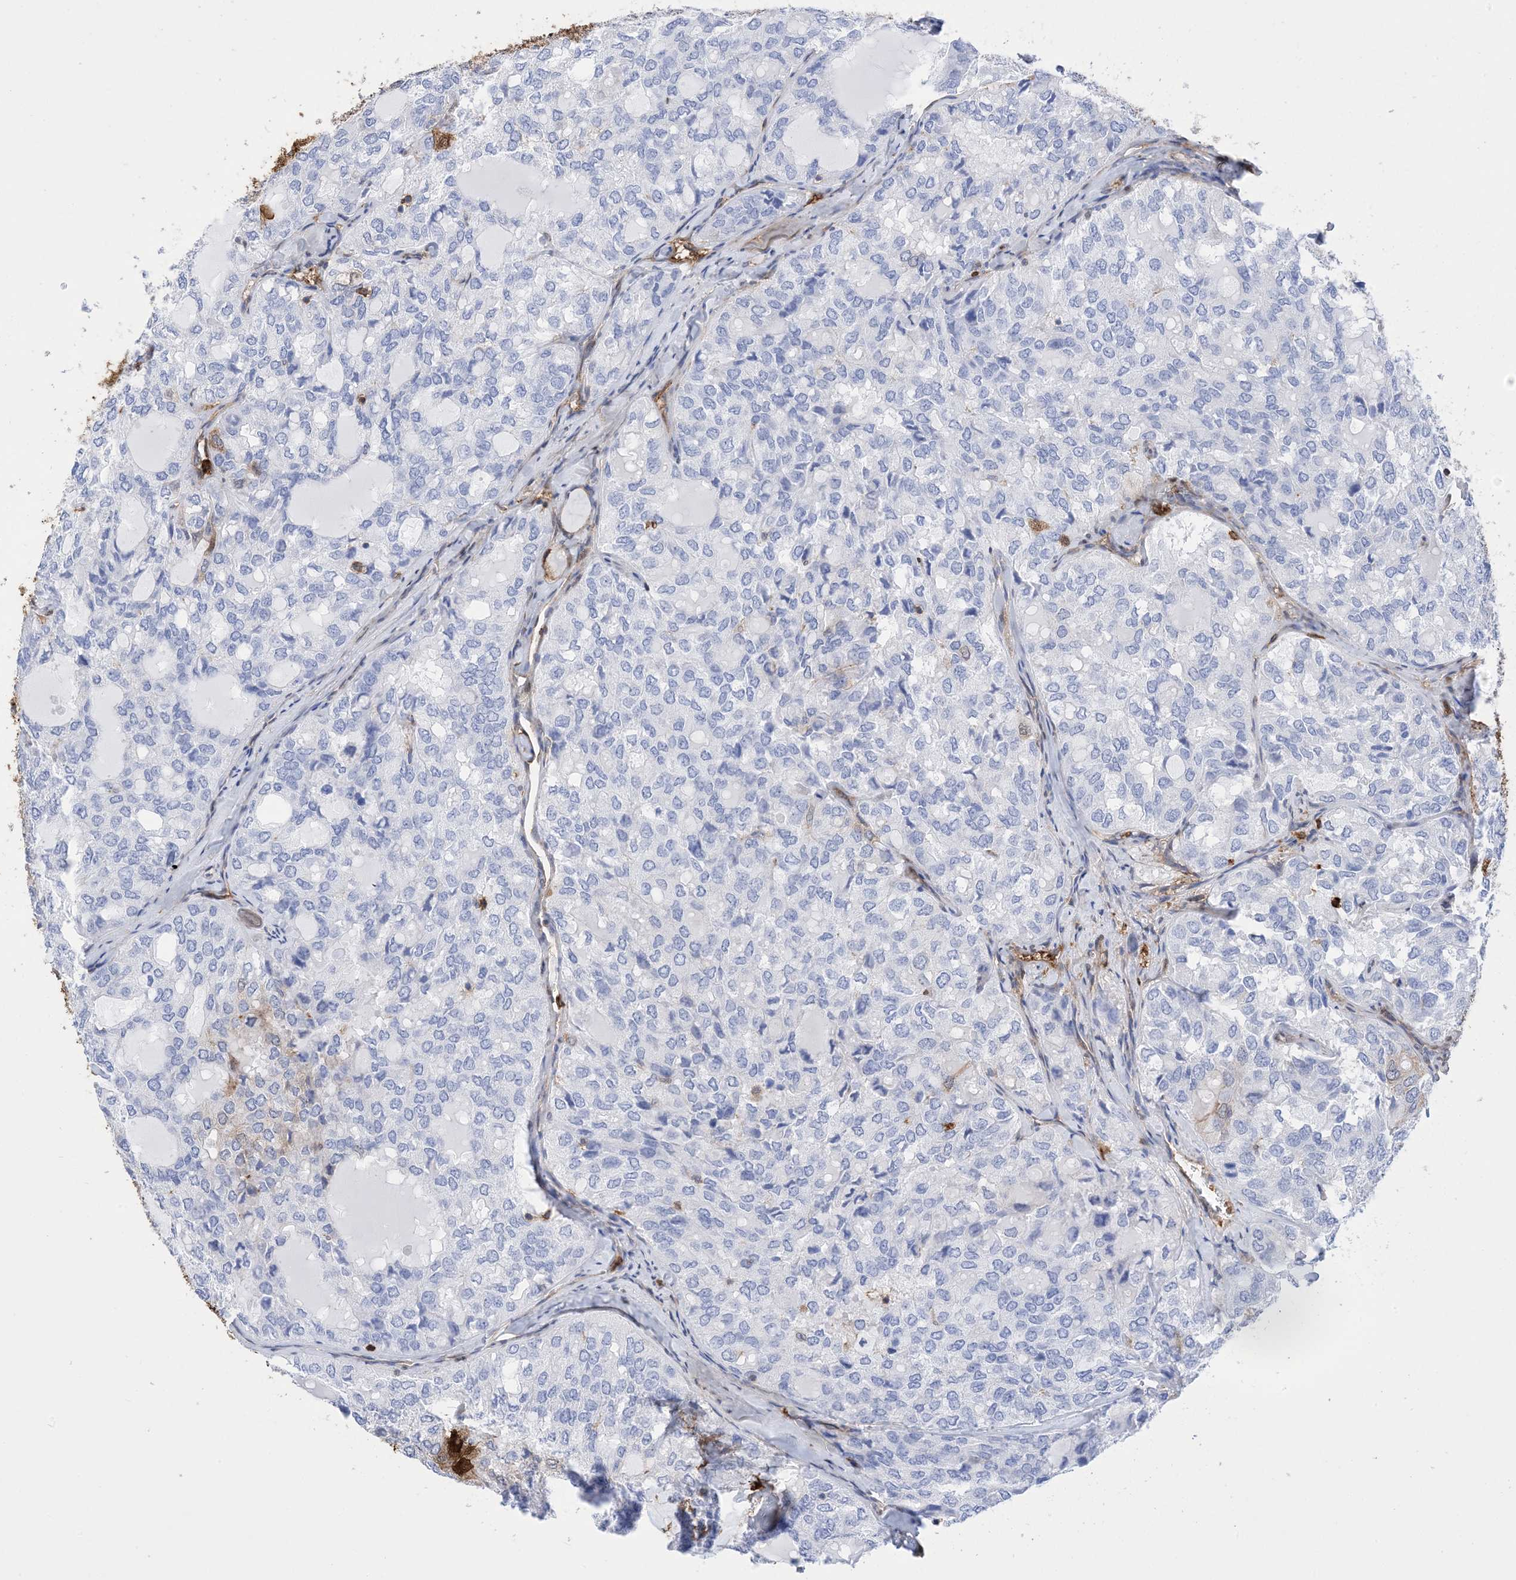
{"staining": {"intensity": "negative", "quantity": "none", "location": "none"}, "tissue": "thyroid cancer", "cell_type": "Tumor cells", "image_type": "cancer", "snomed": [{"axis": "morphology", "description": "Follicular adenoma carcinoma, NOS"}, {"axis": "topography", "description": "Thyroid gland"}], "caption": "This is a histopathology image of IHC staining of follicular adenoma carcinoma (thyroid), which shows no positivity in tumor cells.", "gene": "ANXA1", "patient": {"sex": "male", "age": 75}}